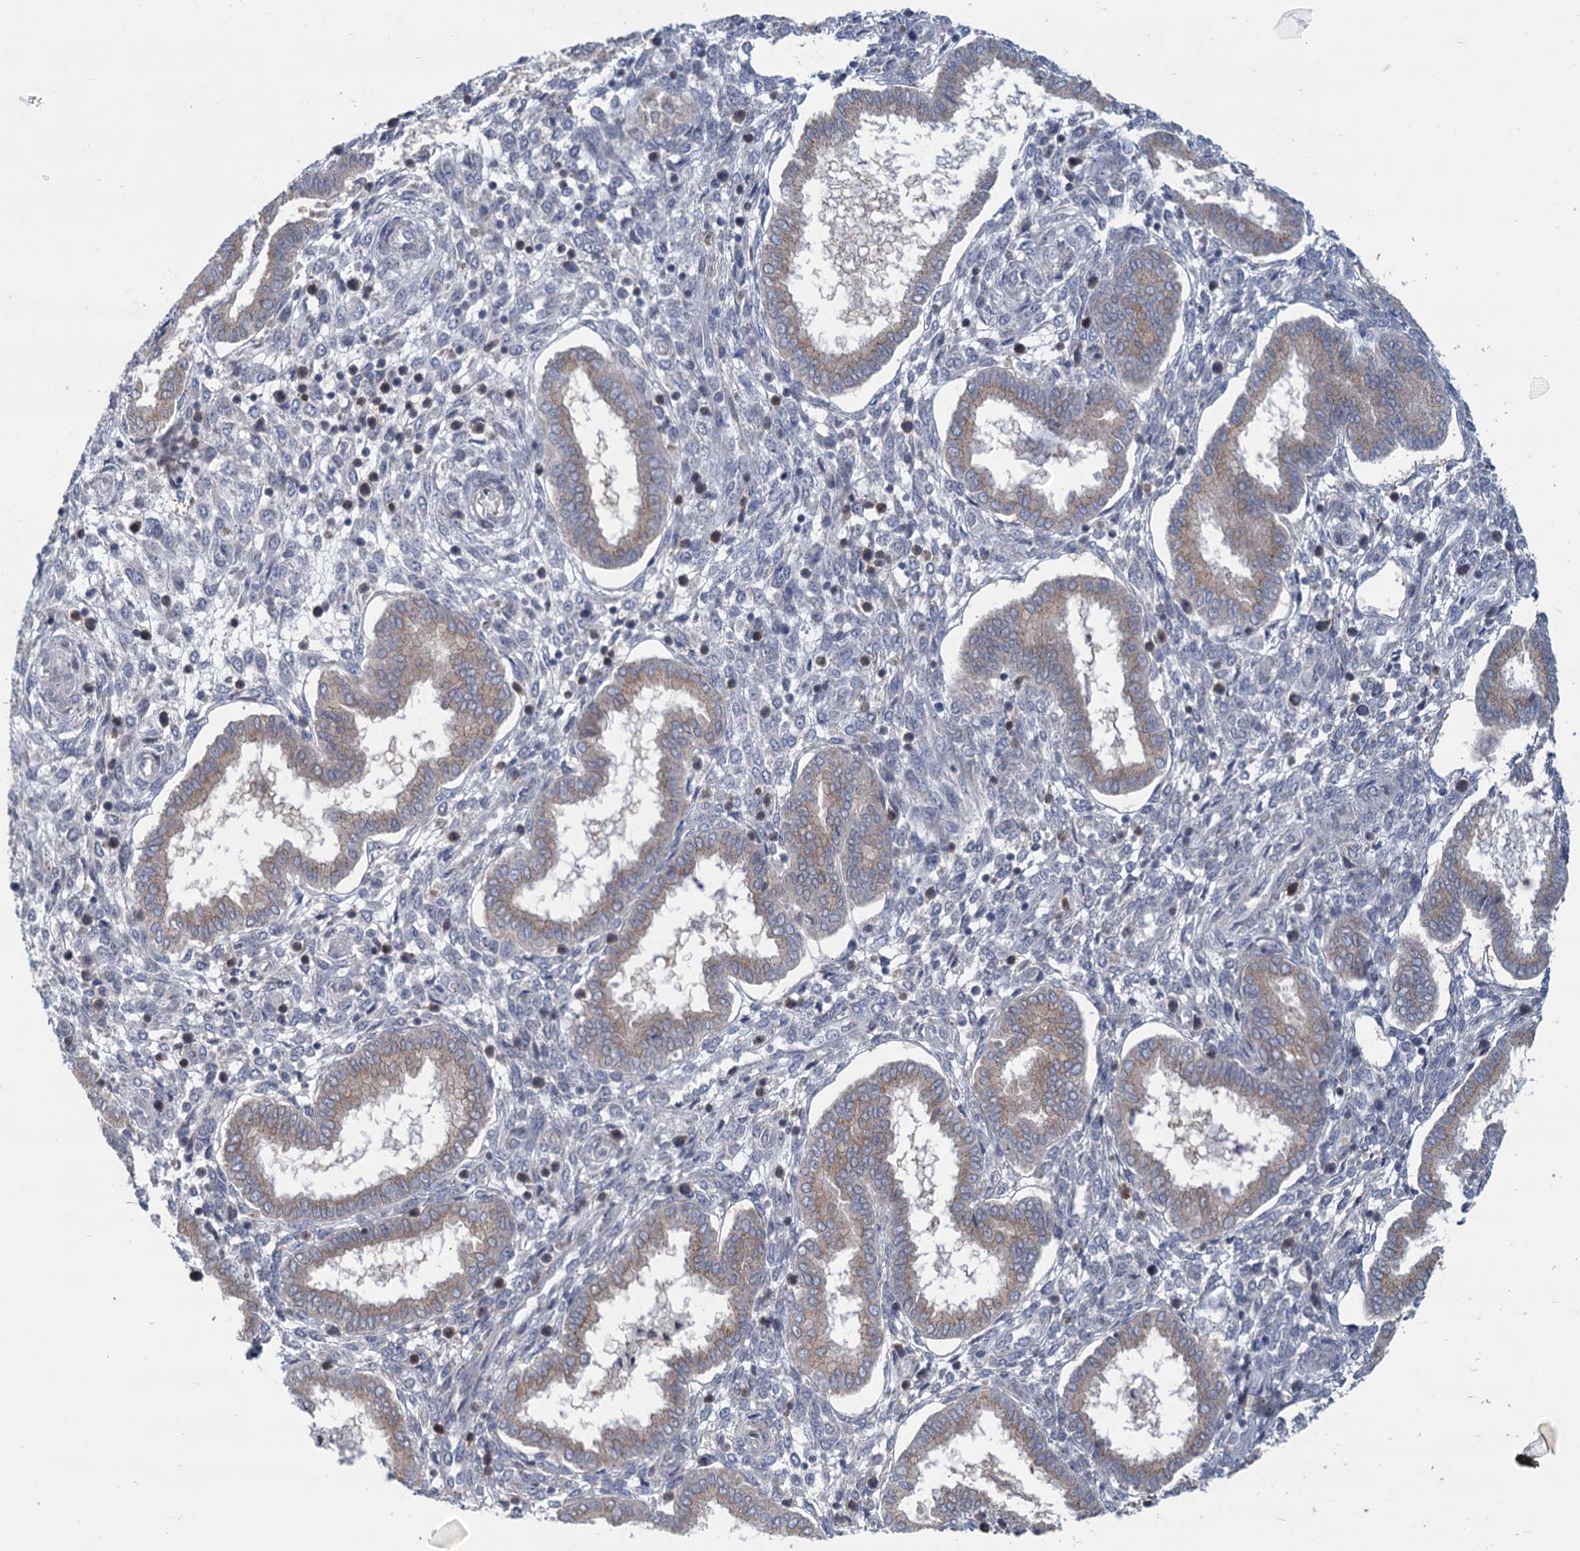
{"staining": {"intensity": "negative", "quantity": "none", "location": "none"}, "tissue": "endometrium", "cell_type": "Cells in endometrial stroma", "image_type": "normal", "snomed": [{"axis": "morphology", "description": "Normal tissue, NOS"}, {"axis": "topography", "description": "Endometrium"}], "caption": "Endometrium was stained to show a protein in brown. There is no significant expression in cells in endometrial stroma. (DAB immunohistochemistry (IHC) with hematoxylin counter stain).", "gene": "STAP1", "patient": {"sex": "female", "age": 24}}